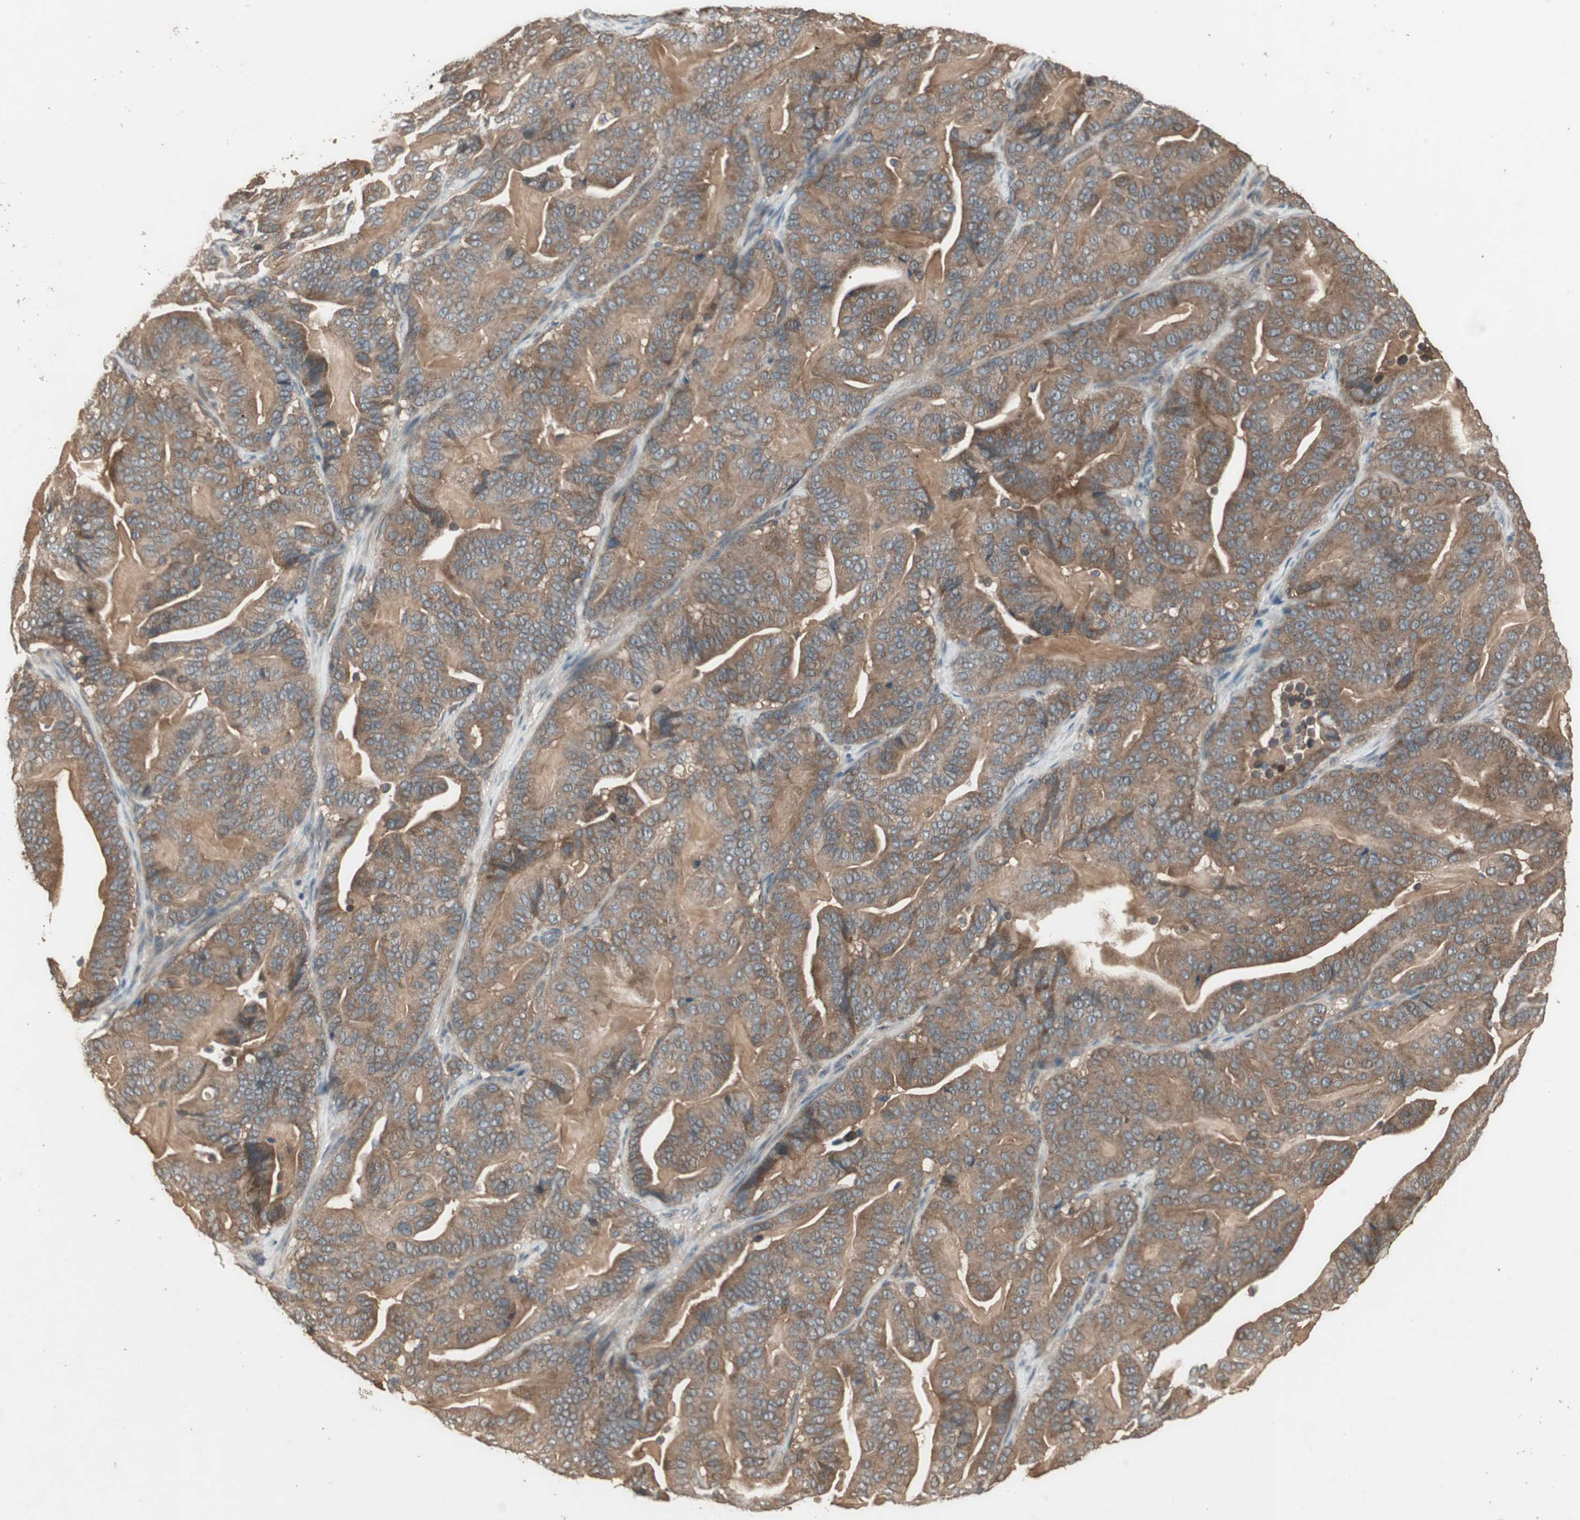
{"staining": {"intensity": "moderate", "quantity": ">75%", "location": "cytoplasmic/membranous"}, "tissue": "pancreatic cancer", "cell_type": "Tumor cells", "image_type": "cancer", "snomed": [{"axis": "morphology", "description": "Adenocarcinoma, NOS"}, {"axis": "topography", "description": "Pancreas"}], "caption": "Pancreatic cancer stained with a protein marker shows moderate staining in tumor cells.", "gene": "UBAC1", "patient": {"sex": "male", "age": 63}}